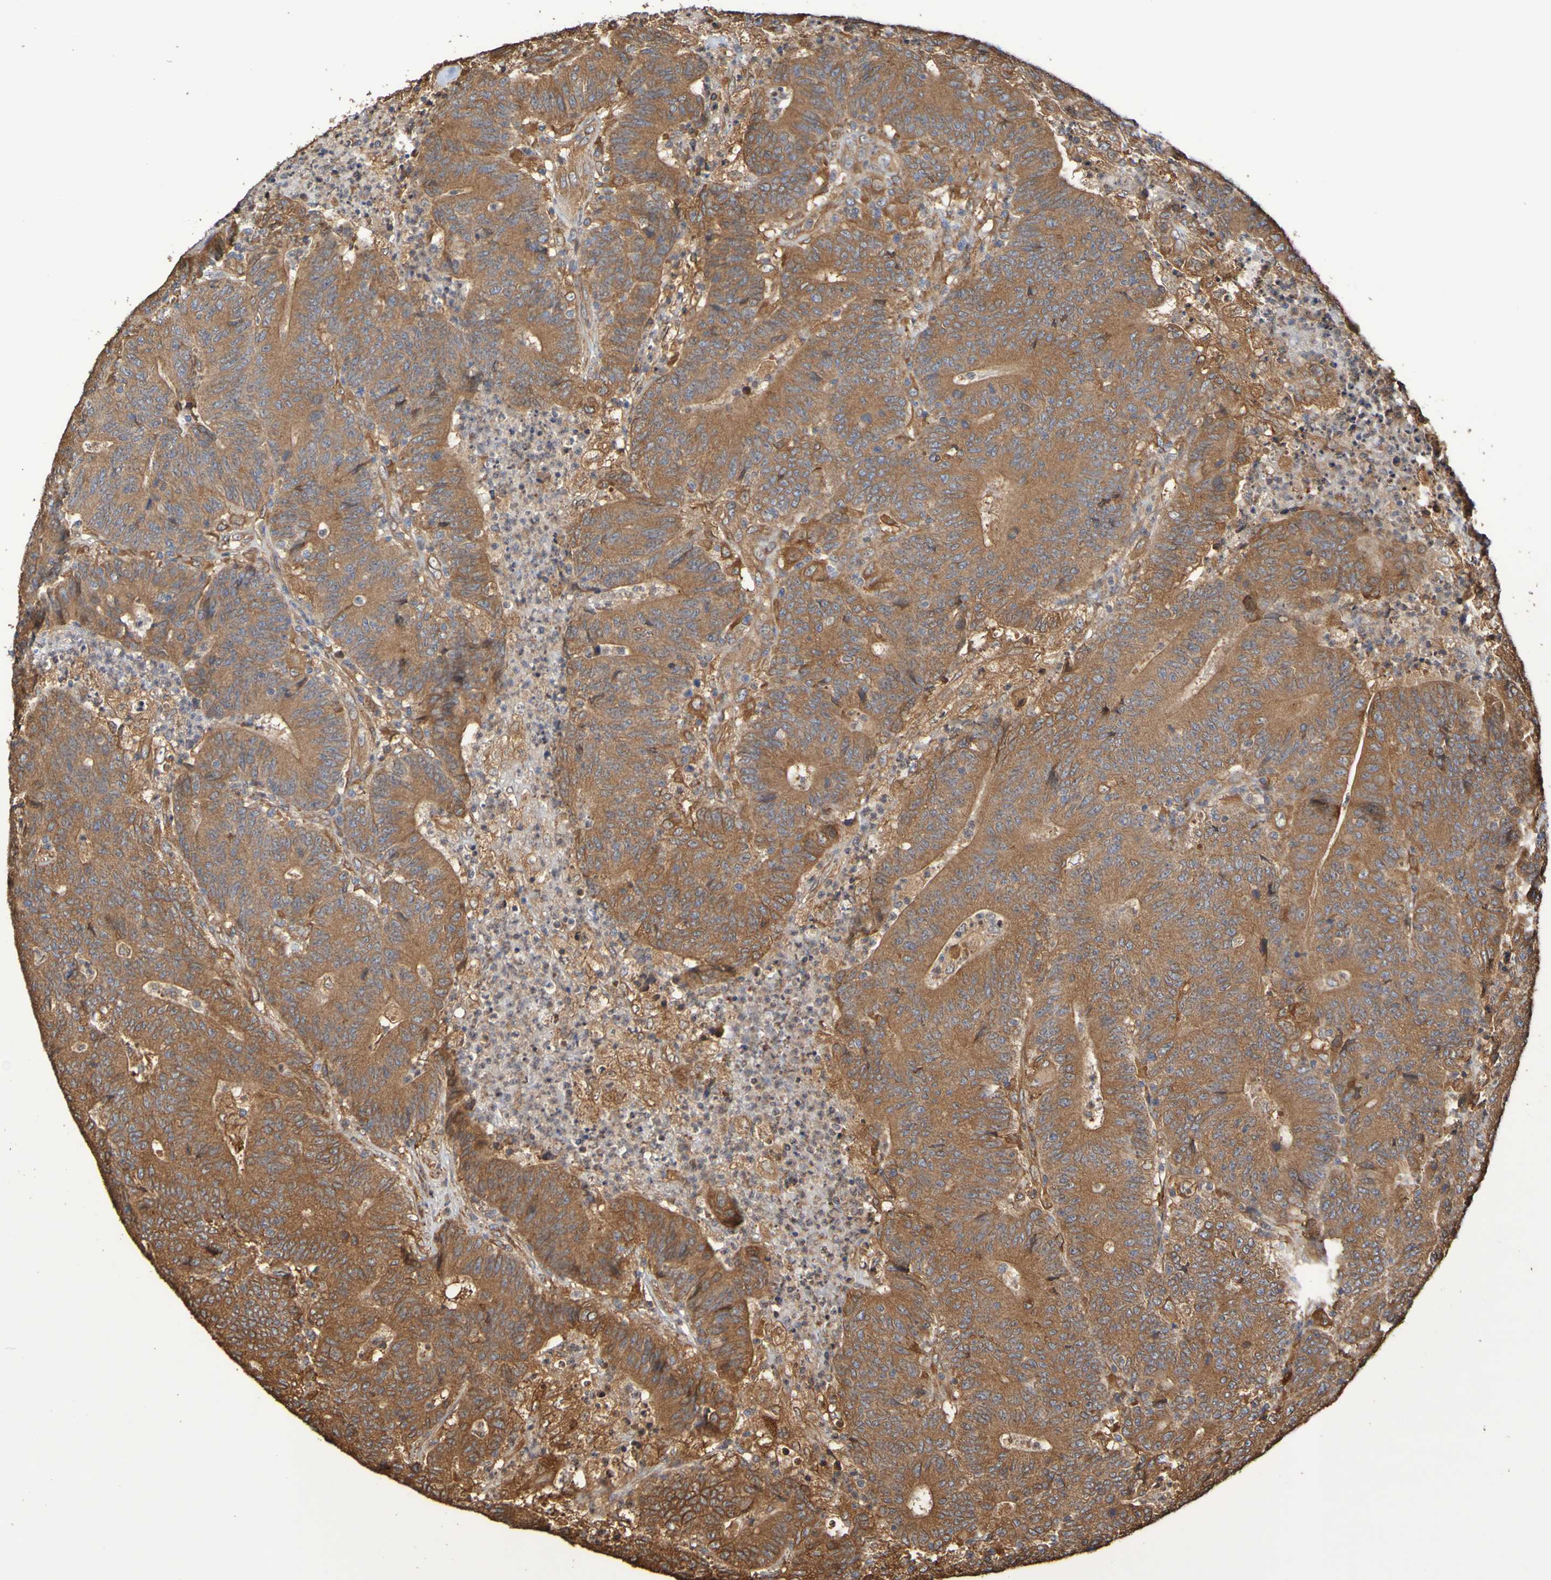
{"staining": {"intensity": "moderate", "quantity": ">75%", "location": "cytoplasmic/membranous"}, "tissue": "colorectal cancer", "cell_type": "Tumor cells", "image_type": "cancer", "snomed": [{"axis": "morphology", "description": "Normal tissue, NOS"}, {"axis": "morphology", "description": "Adenocarcinoma, NOS"}, {"axis": "topography", "description": "Colon"}], "caption": "Brown immunohistochemical staining in human colorectal cancer demonstrates moderate cytoplasmic/membranous positivity in approximately >75% of tumor cells. (Stains: DAB (3,3'-diaminobenzidine) in brown, nuclei in blue, Microscopy: brightfield microscopy at high magnification).", "gene": "RAB11A", "patient": {"sex": "female", "age": 75}}